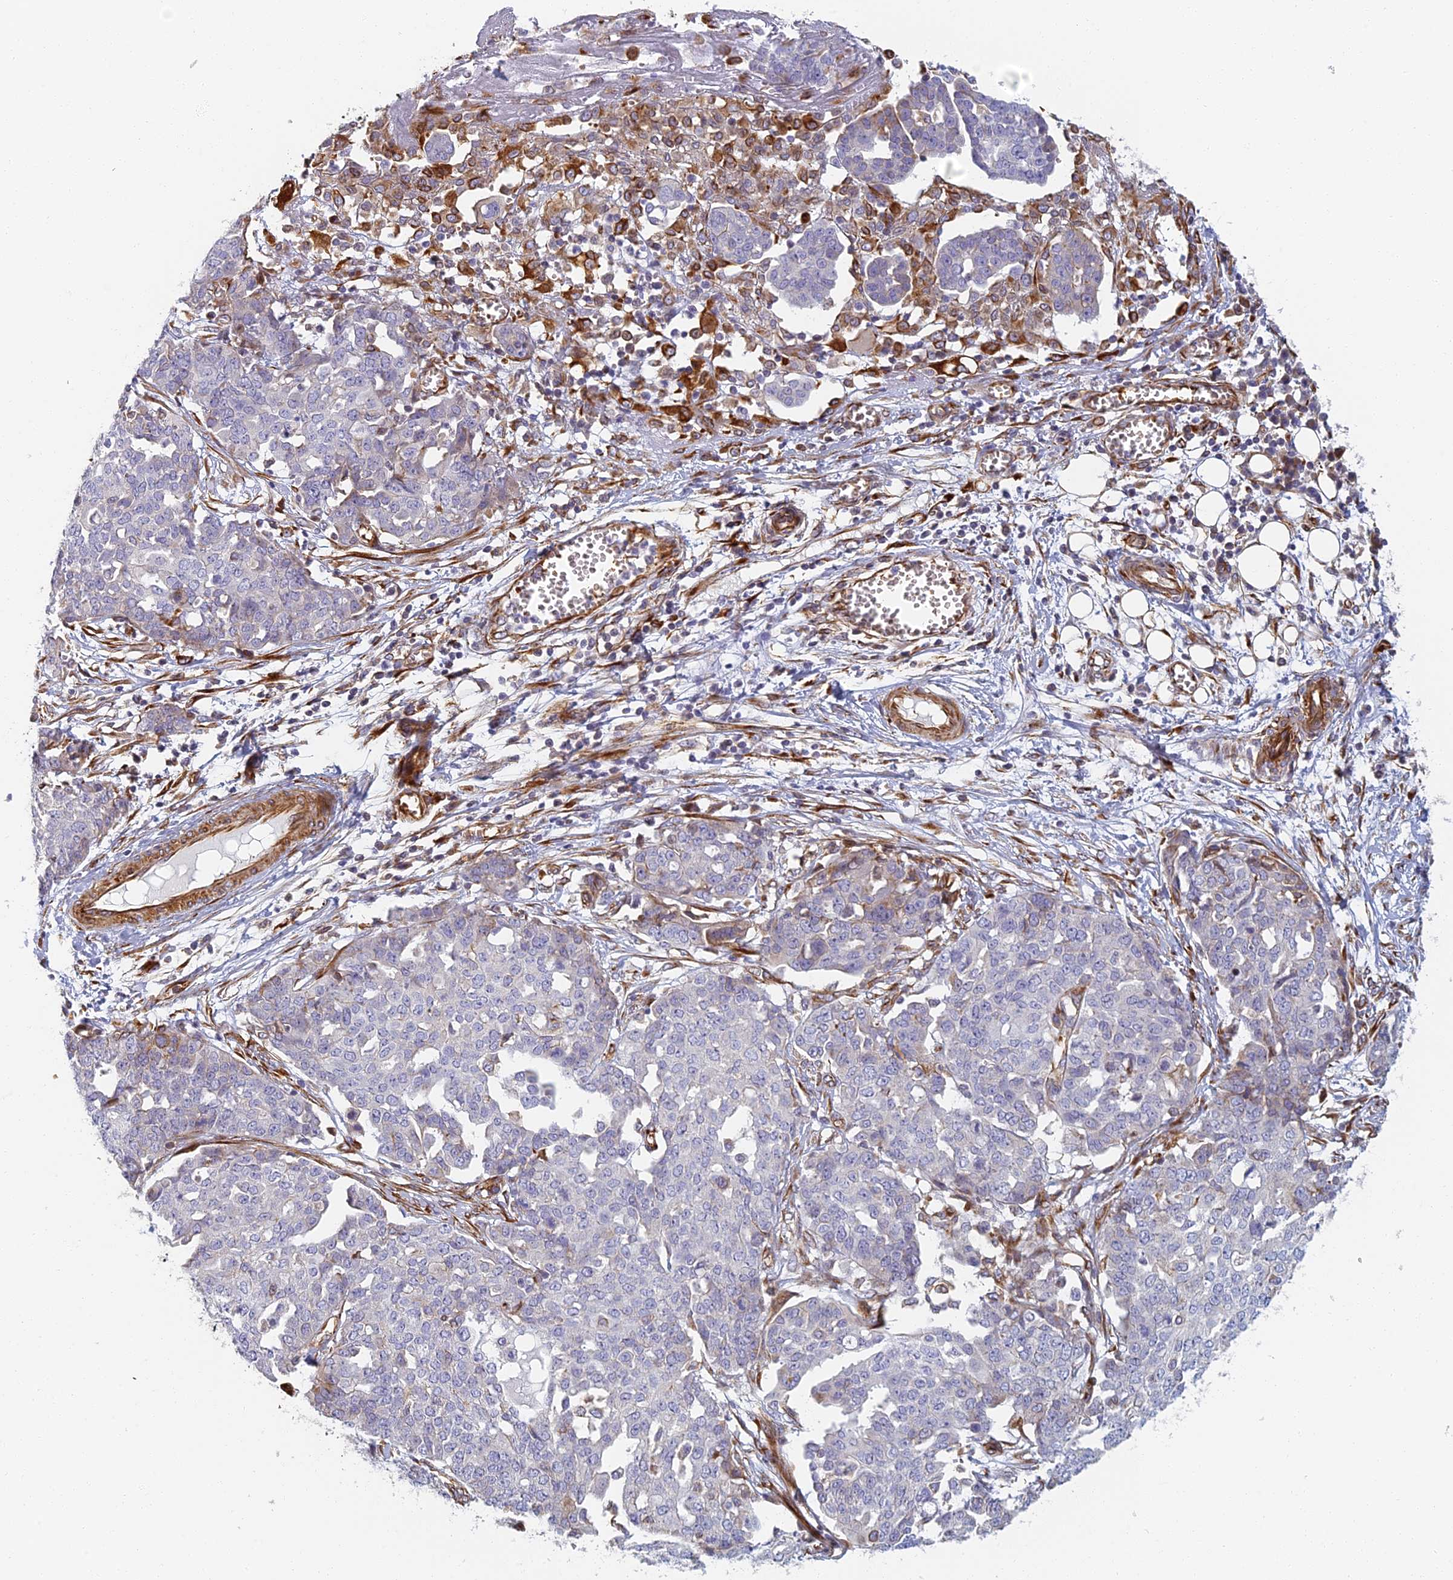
{"staining": {"intensity": "negative", "quantity": "none", "location": "none"}, "tissue": "ovarian cancer", "cell_type": "Tumor cells", "image_type": "cancer", "snomed": [{"axis": "morphology", "description": "Cystadenocarcinoma, serous, NOS"}, {"axis": "topography", "description": "Soft tissue"}, {"axis": "topography", "description": "Ovary"}], "caption": "Ovarian cancer (serous cystadenocarcinoma) stained for a protein using immunohistochemistry (IHC) reveals no expression tumor cells.", "gene": "ABCB10", "patient": {"sex": "female", "age": 57}}